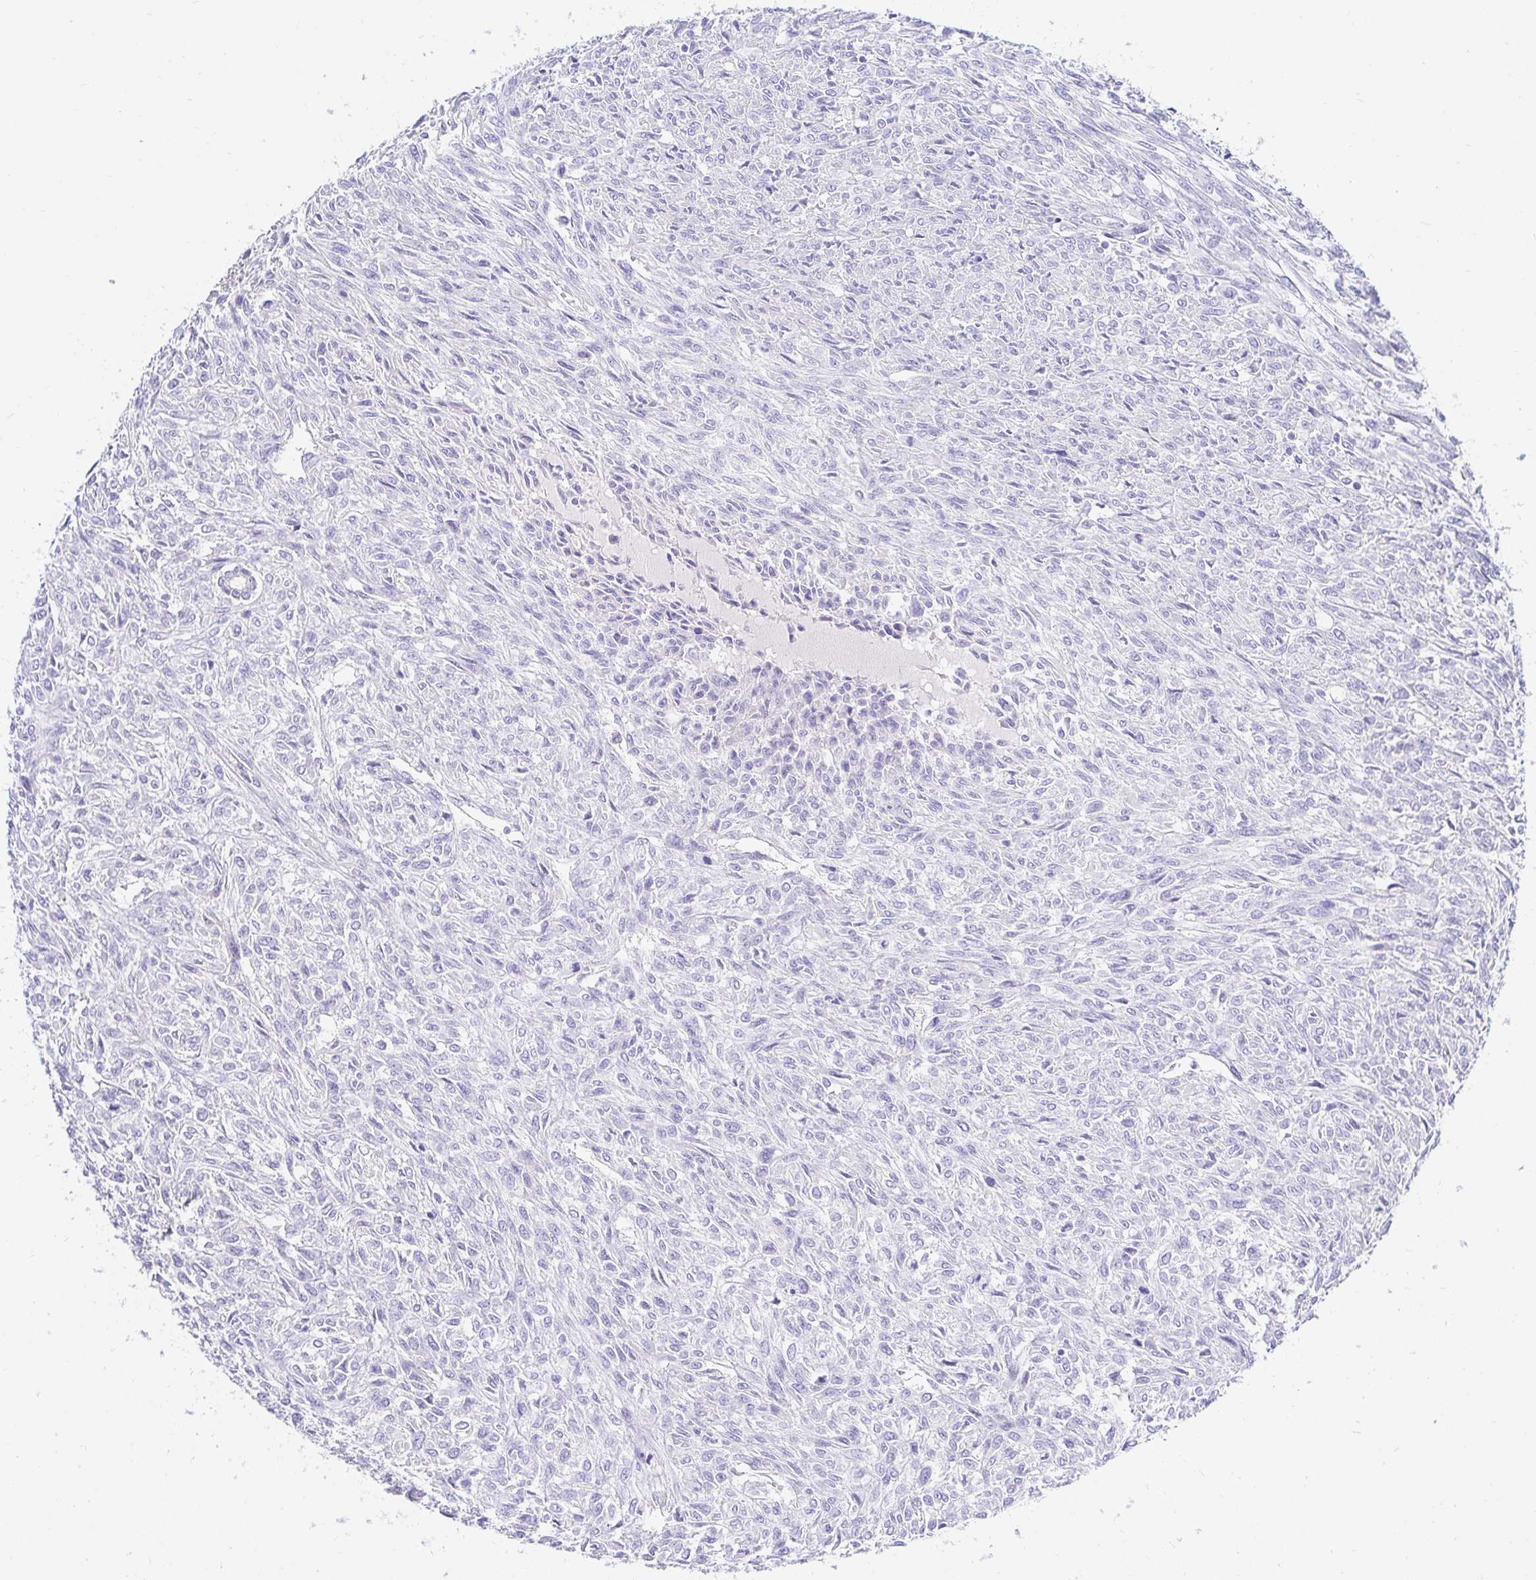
{"staining": {"intensity": "negative", "quantity": "none", "location": "none"}, "tissue": "renal cancer", "cell_type": "Tumor cells", "image_type": "cancer", "snomed": [{"axis": "morphology", "description": "Adenocarcinoma, NOS"}, {"axis": "topography", "description": "Kidney"}], "caption": "The immunohistochemistry histopathology image has no significant expression in tumor cells of renal adenocarcinoma tissue.", "gene": "NR2E1", "patient": {"sex": "male", "age": 58}}